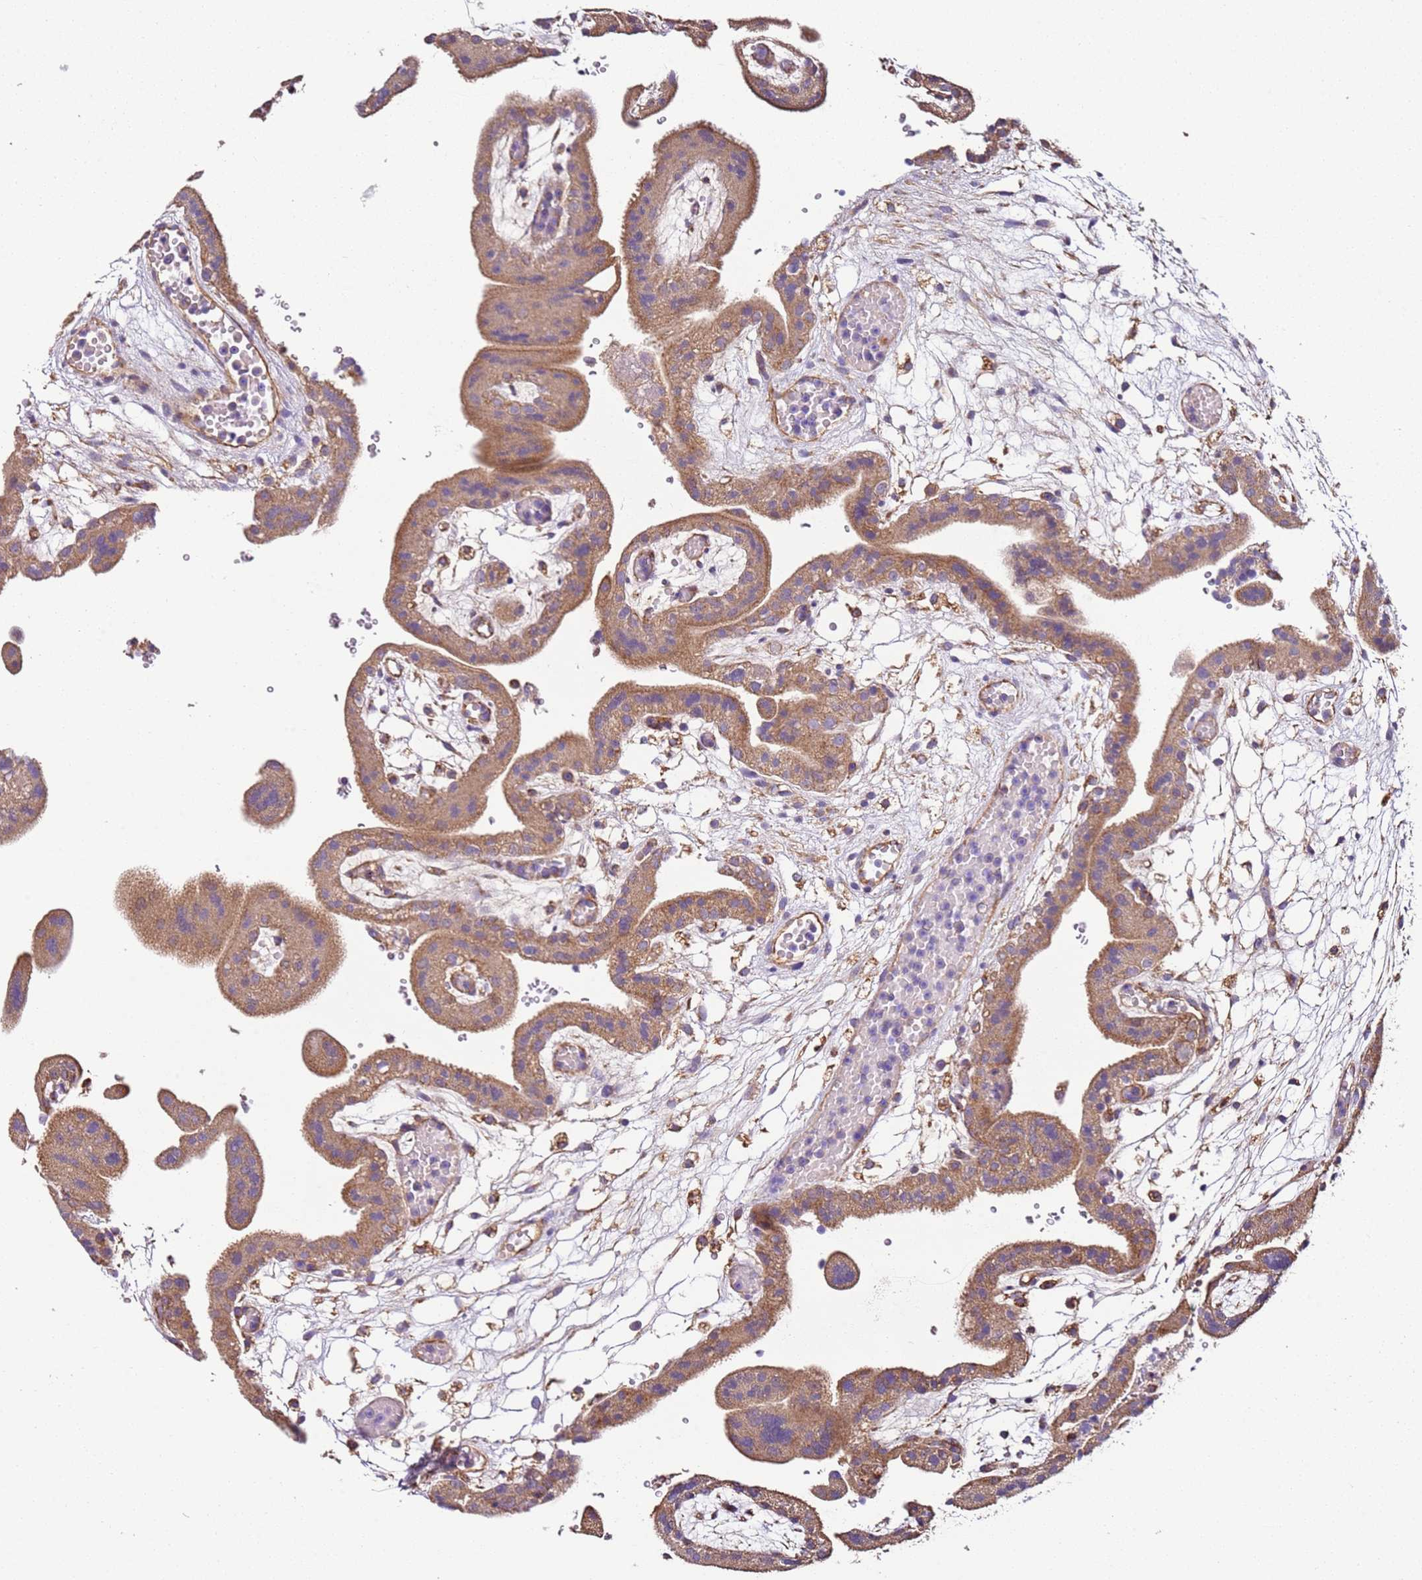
{"staining": {"intensity": "moderate", "quantity": "25%-75%", "location": "cytoplasmic/membranous"}, "tissue": "placenta", "cell_type": "Trophoblastic cells", "image_type": "normal", "snomed": [{"axis": "morphology", "description": "Normal tissue, NOS"}, {"axis": "topography", "description": "Placenta"}], "caption": "Placenta stained with a brown dye demonstrates moderate cytoplasmic/membranous positive expression in approximately 25%-75% of trophoblastic cells.", "gene": "RMND5A", "patient": {"sex": "female", "age": 18}}